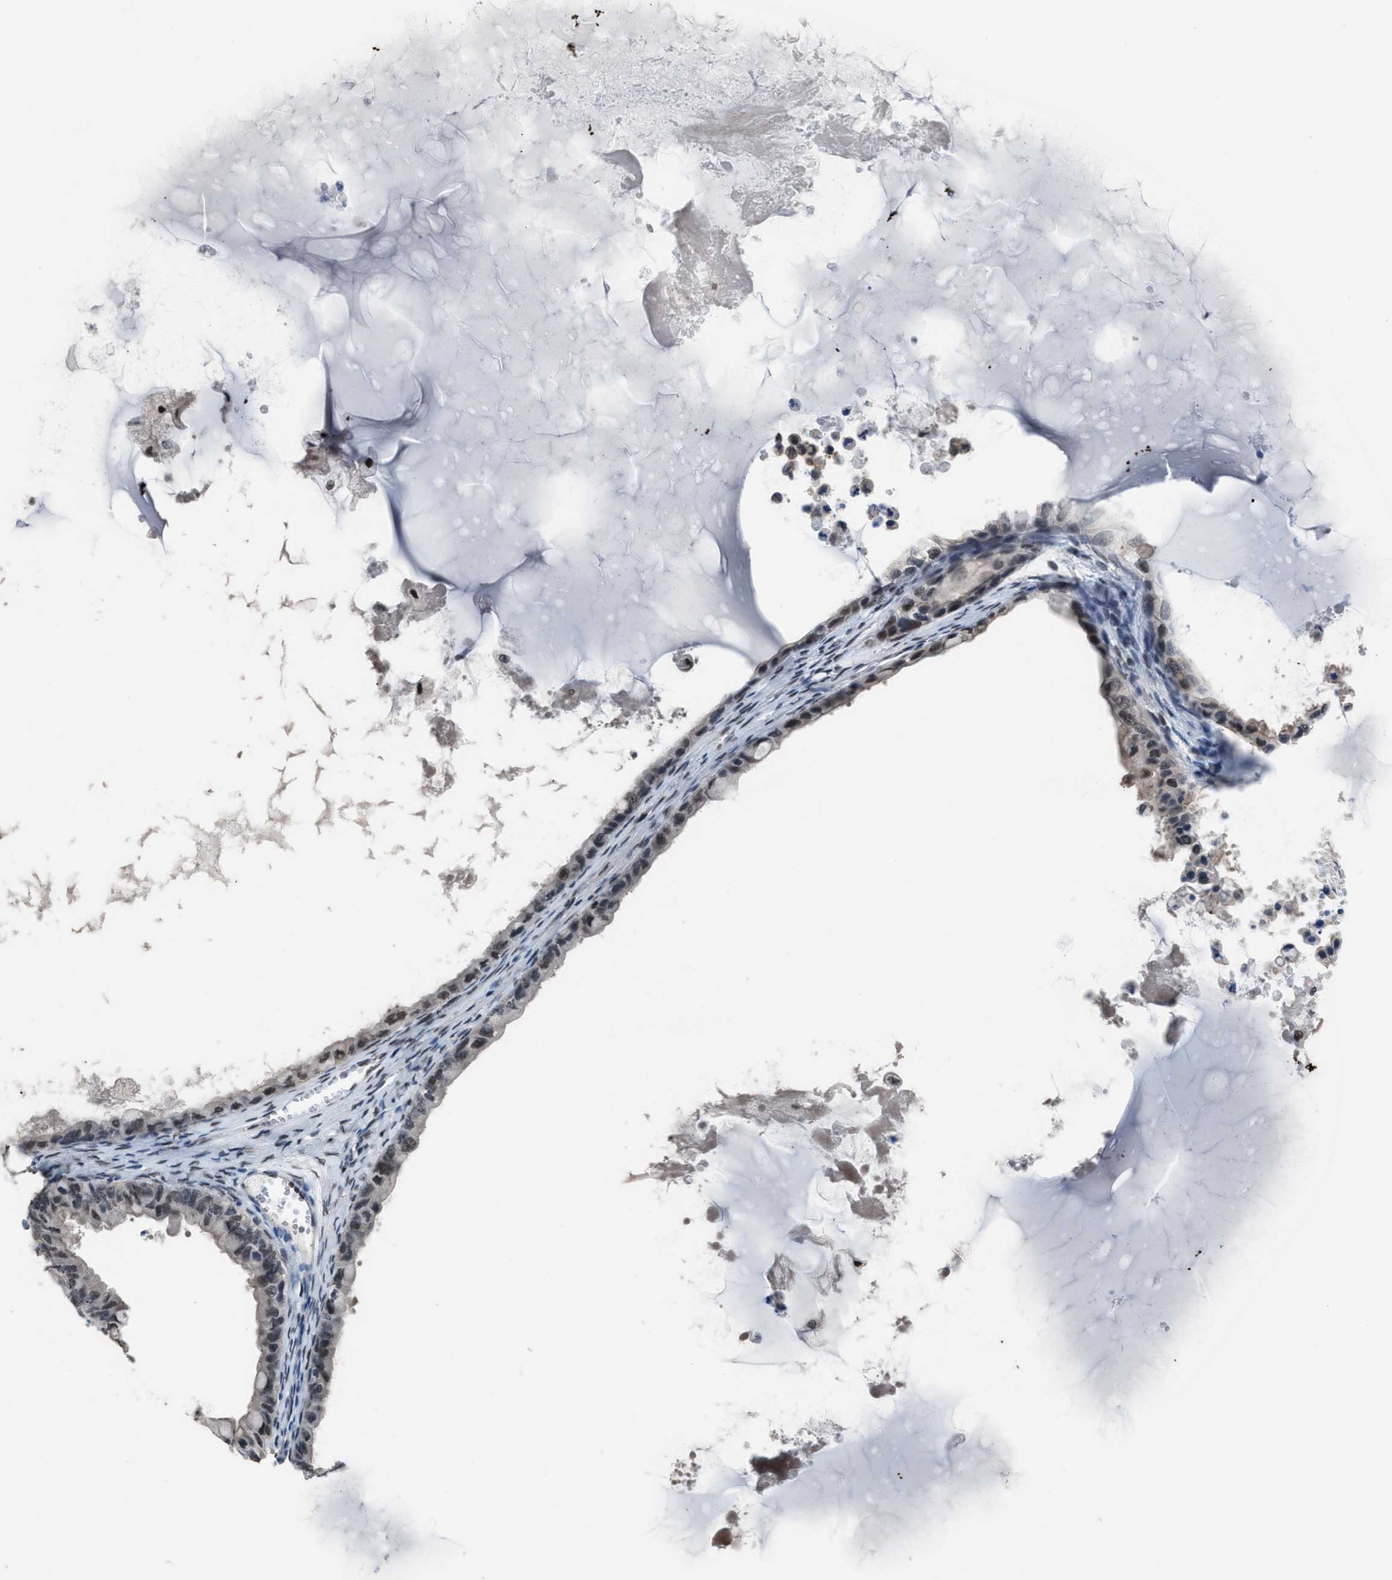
{"staining": {"intensity": "weak", "quantity": "25%-75%", "location": "nuclear"}, "tissue": "ovarian cancer", "cell_type": "Tumor cells", "image_type": "cancer", "snomed": [{"axis": "morphology", "description": "Cystadenocarcinoma, mucinous, NOS"}, {"axis": "topography", "description": "Ovary"}], "caption": "An immunohistochemistry (IHC) image of neoplastic tissue is shown. Protein staining in brown labels weak nuclear positivity in mucinous cystadenocarcinoma (ovarian) within tumor cells. (Brightfield microscopy of DAB IHC at high magnification).", "gene": "ZNF276", "patient": {"sex": "female", "age": 80}}